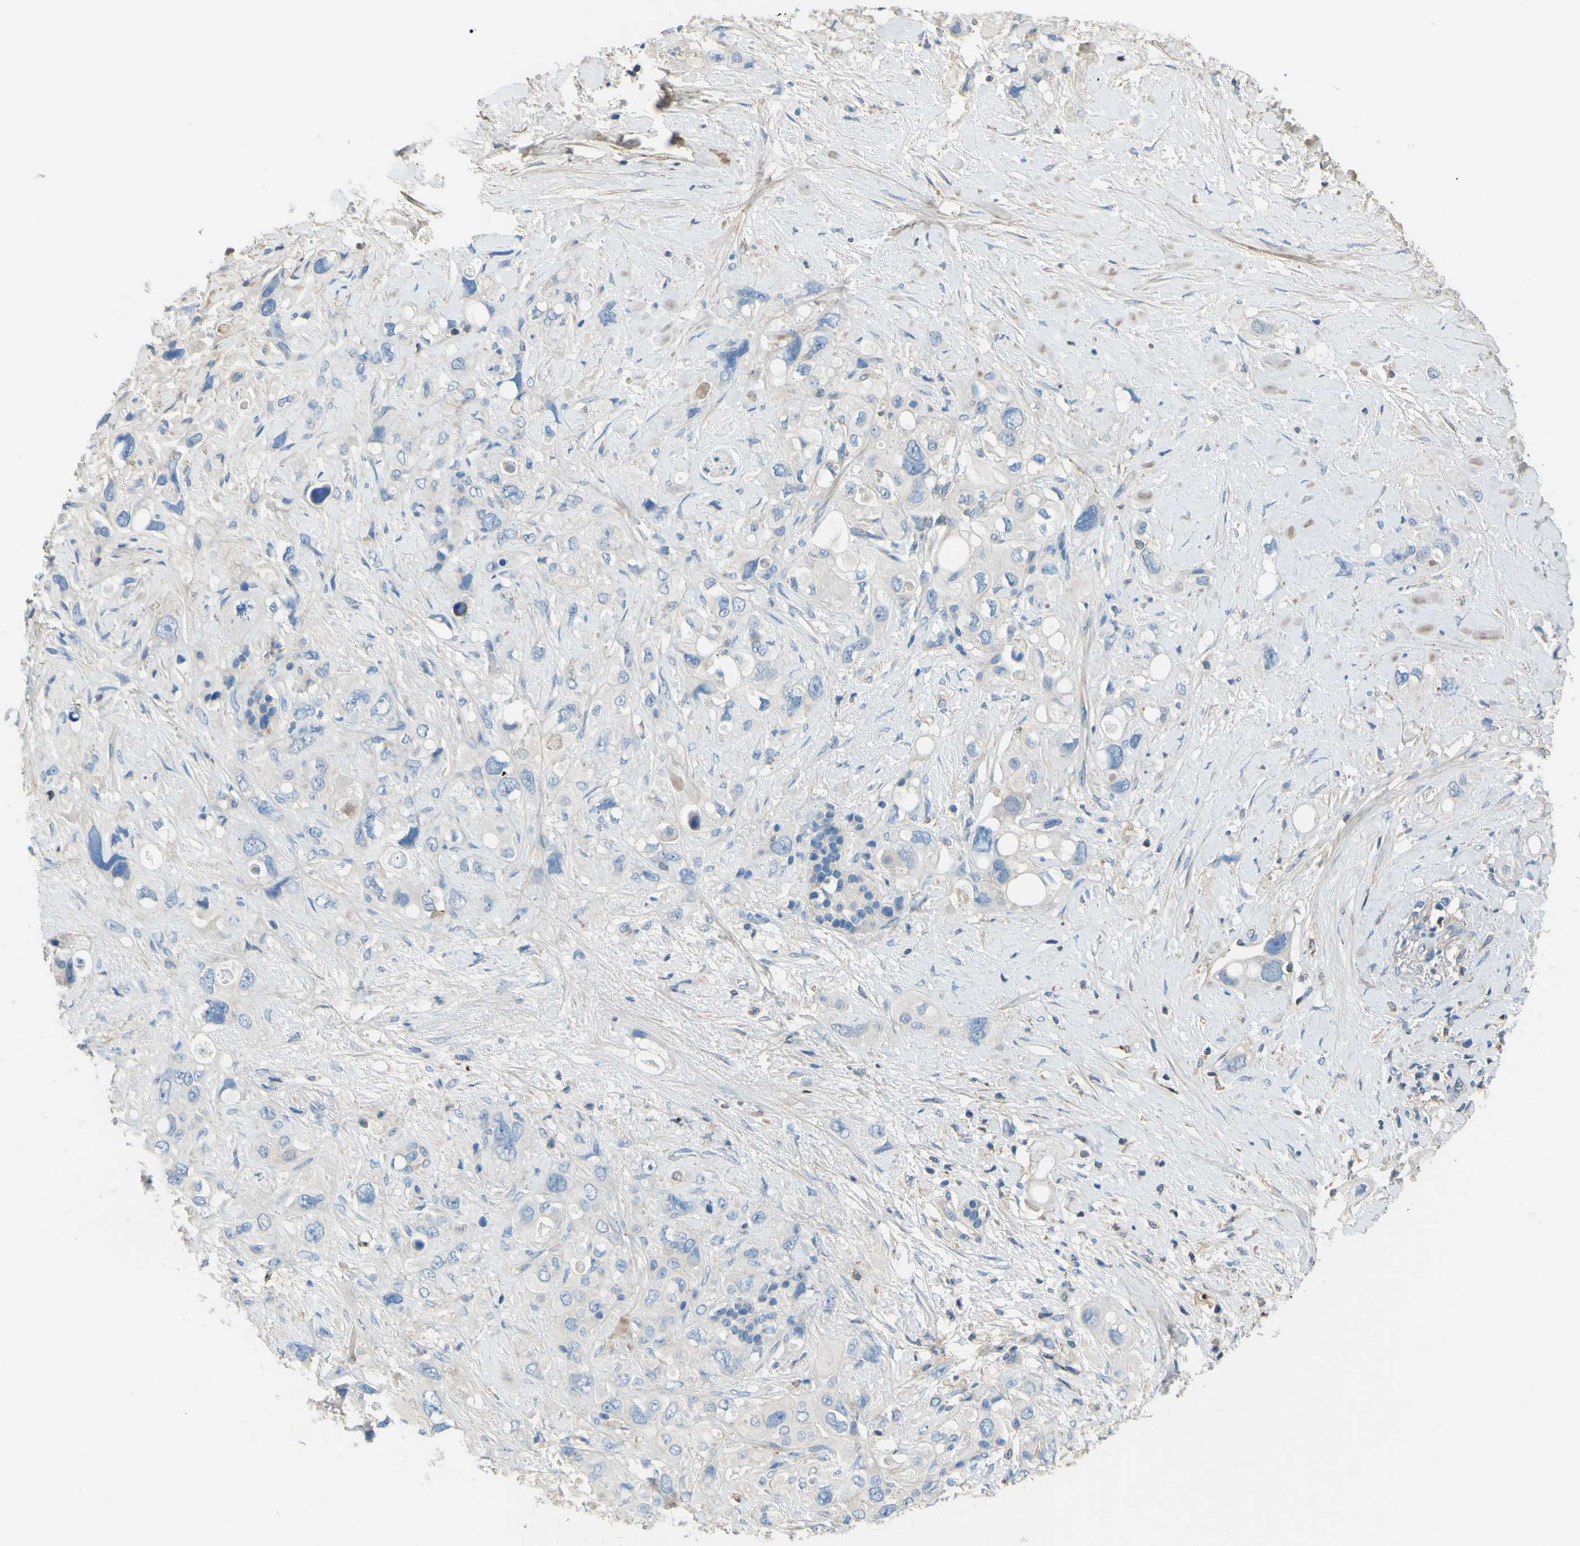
{"staining": {"intensity": "negative", "quantity": "none", "location": "none"}, "tissue": "pancreatic cancer", "cell_type": "Tumor cells", "image_type": "cancer", "snomed": [{"axis": "morphology", "description": "Adenocarcinoma, NOS"}, {"axis": "topography", "description": "Pancreas"}], "caption": "Immunohistochemistry (IHC) micrograph of neoplastic tissue: pancreatic adenocarcinoma stained with DAB (3,3'-diaminobenzidine) displays no significant protein staining in tumor cells.", "gene": "OGN", "patient": {"sex": "female", "age": 56}}